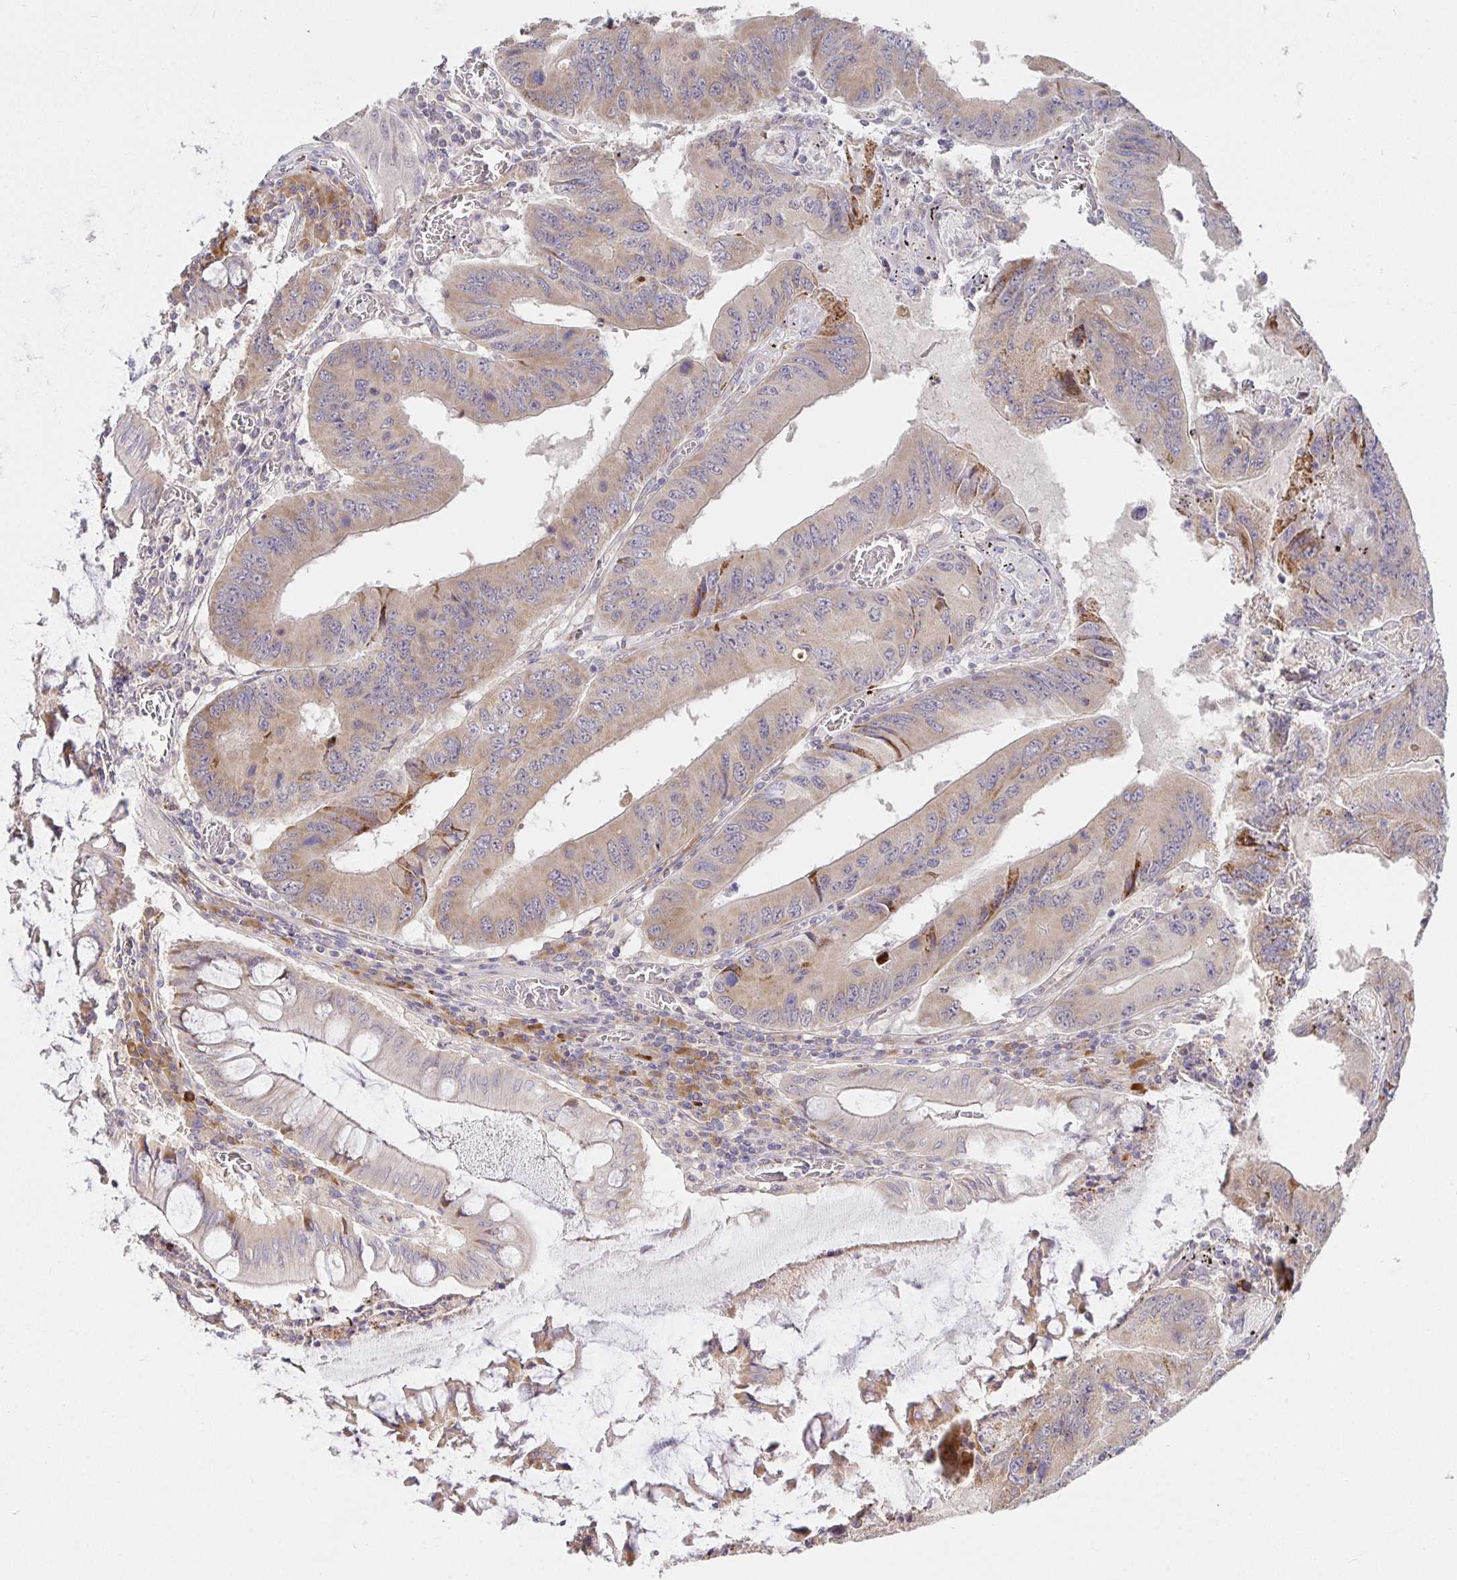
{"staining": {"intensity": "moderate", "quantity": "<25%", "location": "cytoplasmic/membranous"}, "tissue": "colorectal cancer", "cell_type": "Tumor cells", "image_type": "cancer", "snomed": [{"axis": "morphology", "description": "Adenocarcinoma, NOS"}, {"axis": "topography", "description": "Colon"}], "caption": "A brown stain shows moderate cytoplasmic/membranous positivity of a protein in colorectal cancer tumor cells.", "gene": "ZDHHC11", "patient": {"sex": "male", "age": 53}}